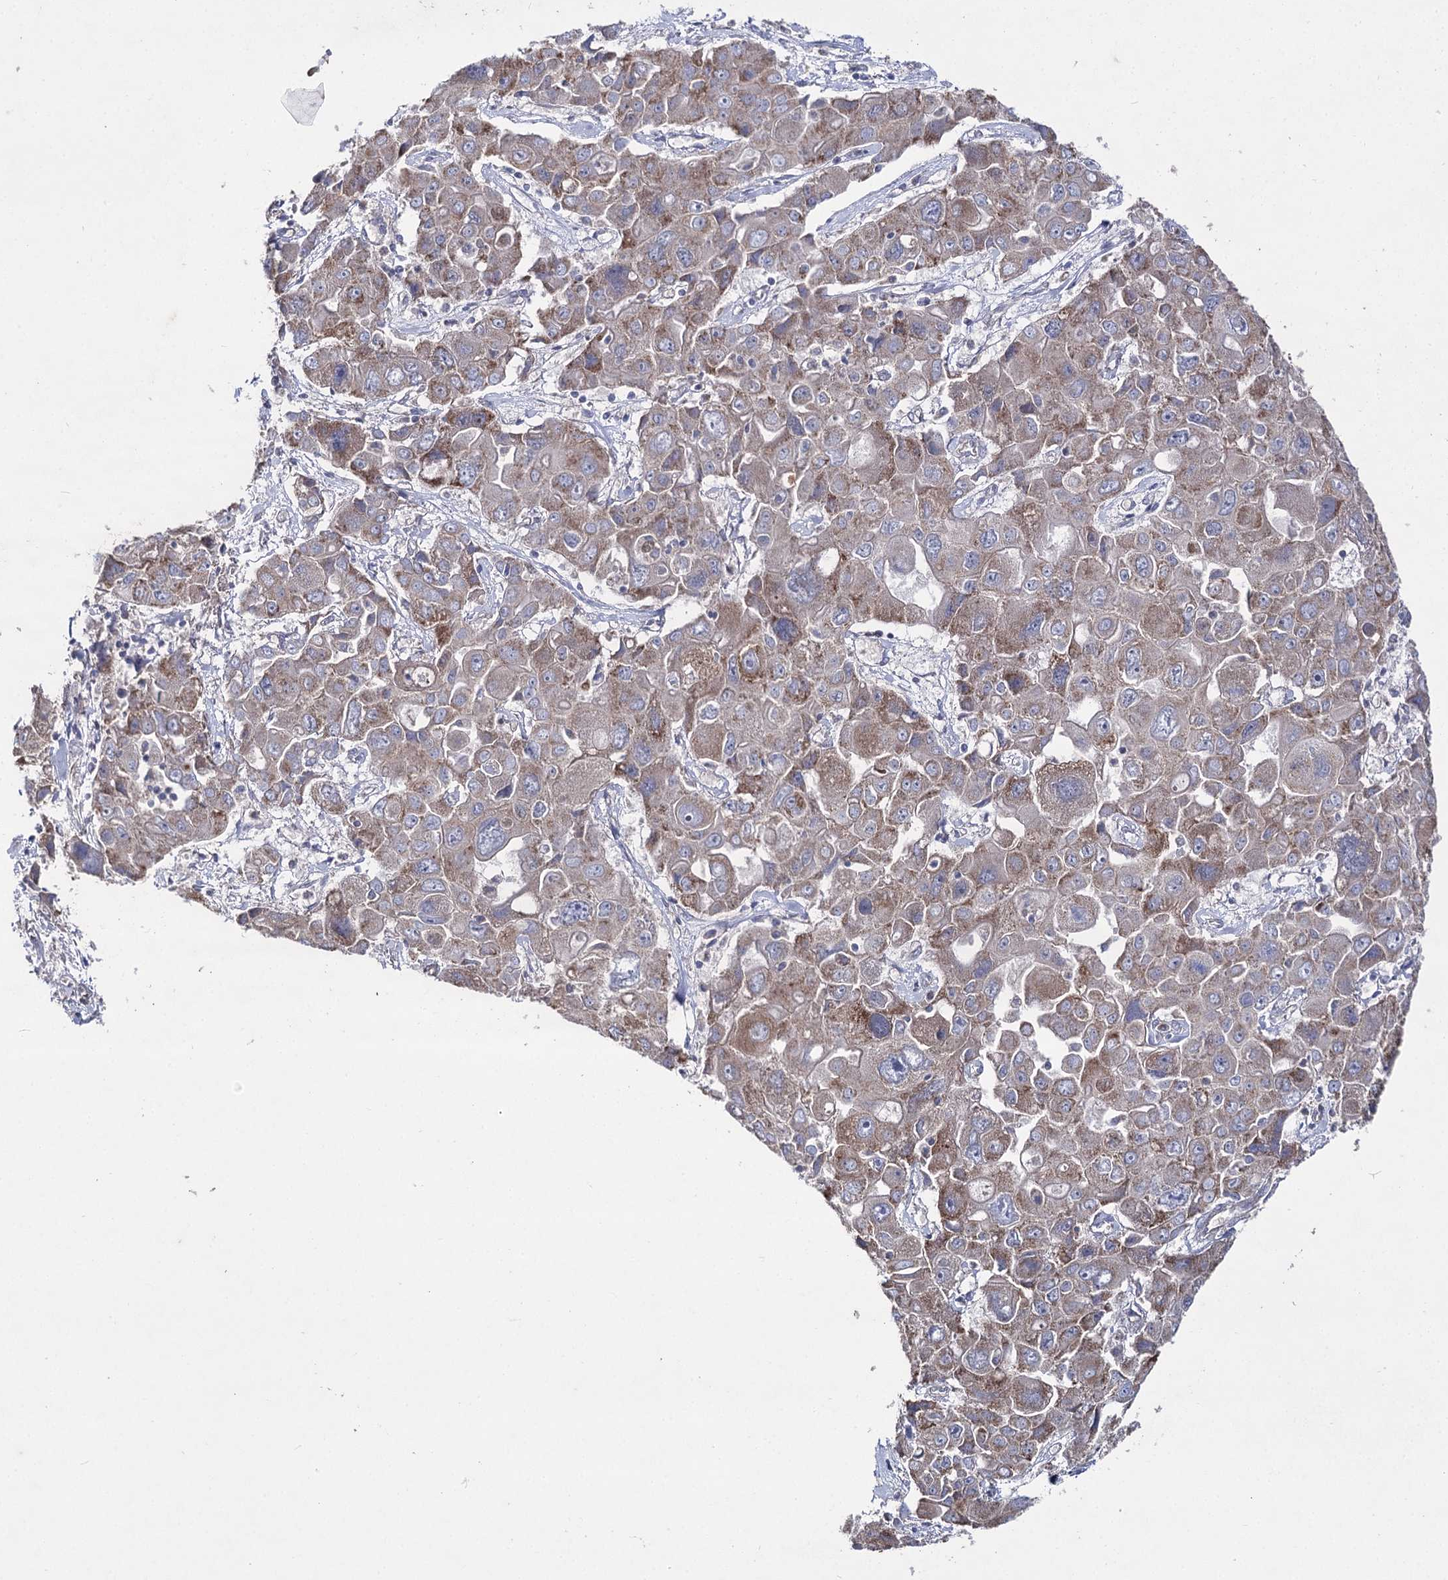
{"staining": {"intensity": "moderate", "quantity": "25%-75%", "location": "cytoplasmic/membranous"}, "tissue": "liver cancer", "cell_type": "Tumor cells", "image_type": "cancer", "snomed": [{"axis": "morphology", "description": "Cholangiocarcinoma"}, {"axis": "topography", "description": "Liver"}], "caption": "Immunohistochemistry (IHC) histopathology image of neoplastic tissue: liver cancer stained using immunohistochemistry (IHC) demonstrates medium levels of moderate protein expression localized specifically in the cytoplasmic/membranous of tumor cells, appearing as a cytoplasmic/membranous brown color.", "gene": "AURKC", "patient": {"sex": "male", "age": 67}}